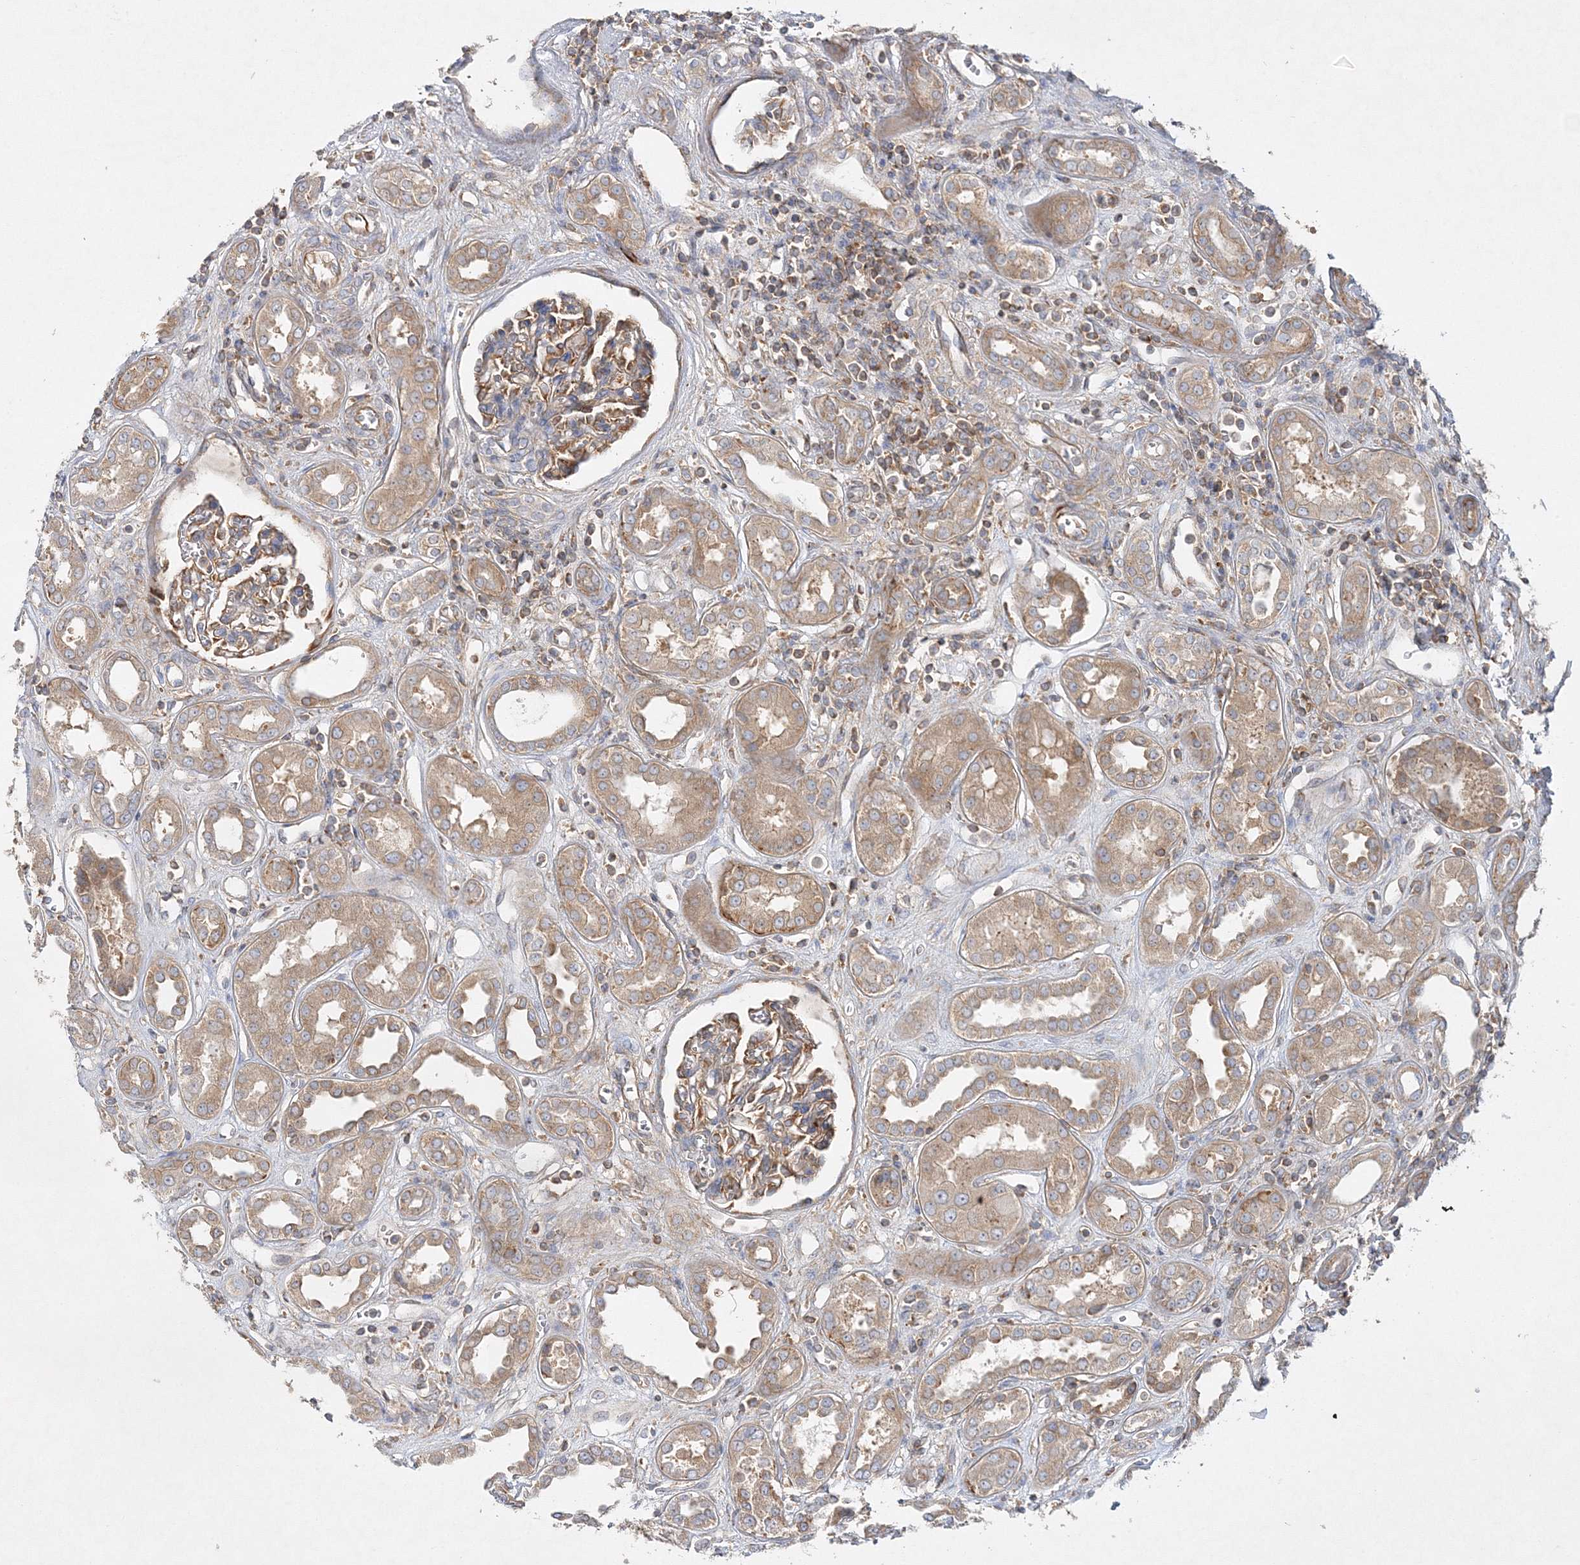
{"staining": {"intensity": "moderate", "quantity": "25%-75%", "location": "cytoplasmic/membranous"}, "tissue": "kidney", "cell_type": "Cells in glomeruli", "image_type": "normal", "snomed": [{"axis": "morphology", "description": "Normal tissue, NOS"}, {"axis": "topography", "description": "Kidney"}], "caption": "A brown stain labels moderate cytoplasmic/membranous expression of a protein in cells in glomeruli of normal kidney. Using DAB (3,3'-diaminobenzidine) (brown) and hematoxylin (blue) stains, captured at high magnification using brightfield microscopy.", "gene": "WDR37", "patient": {"sex": "male", "age": 59}}